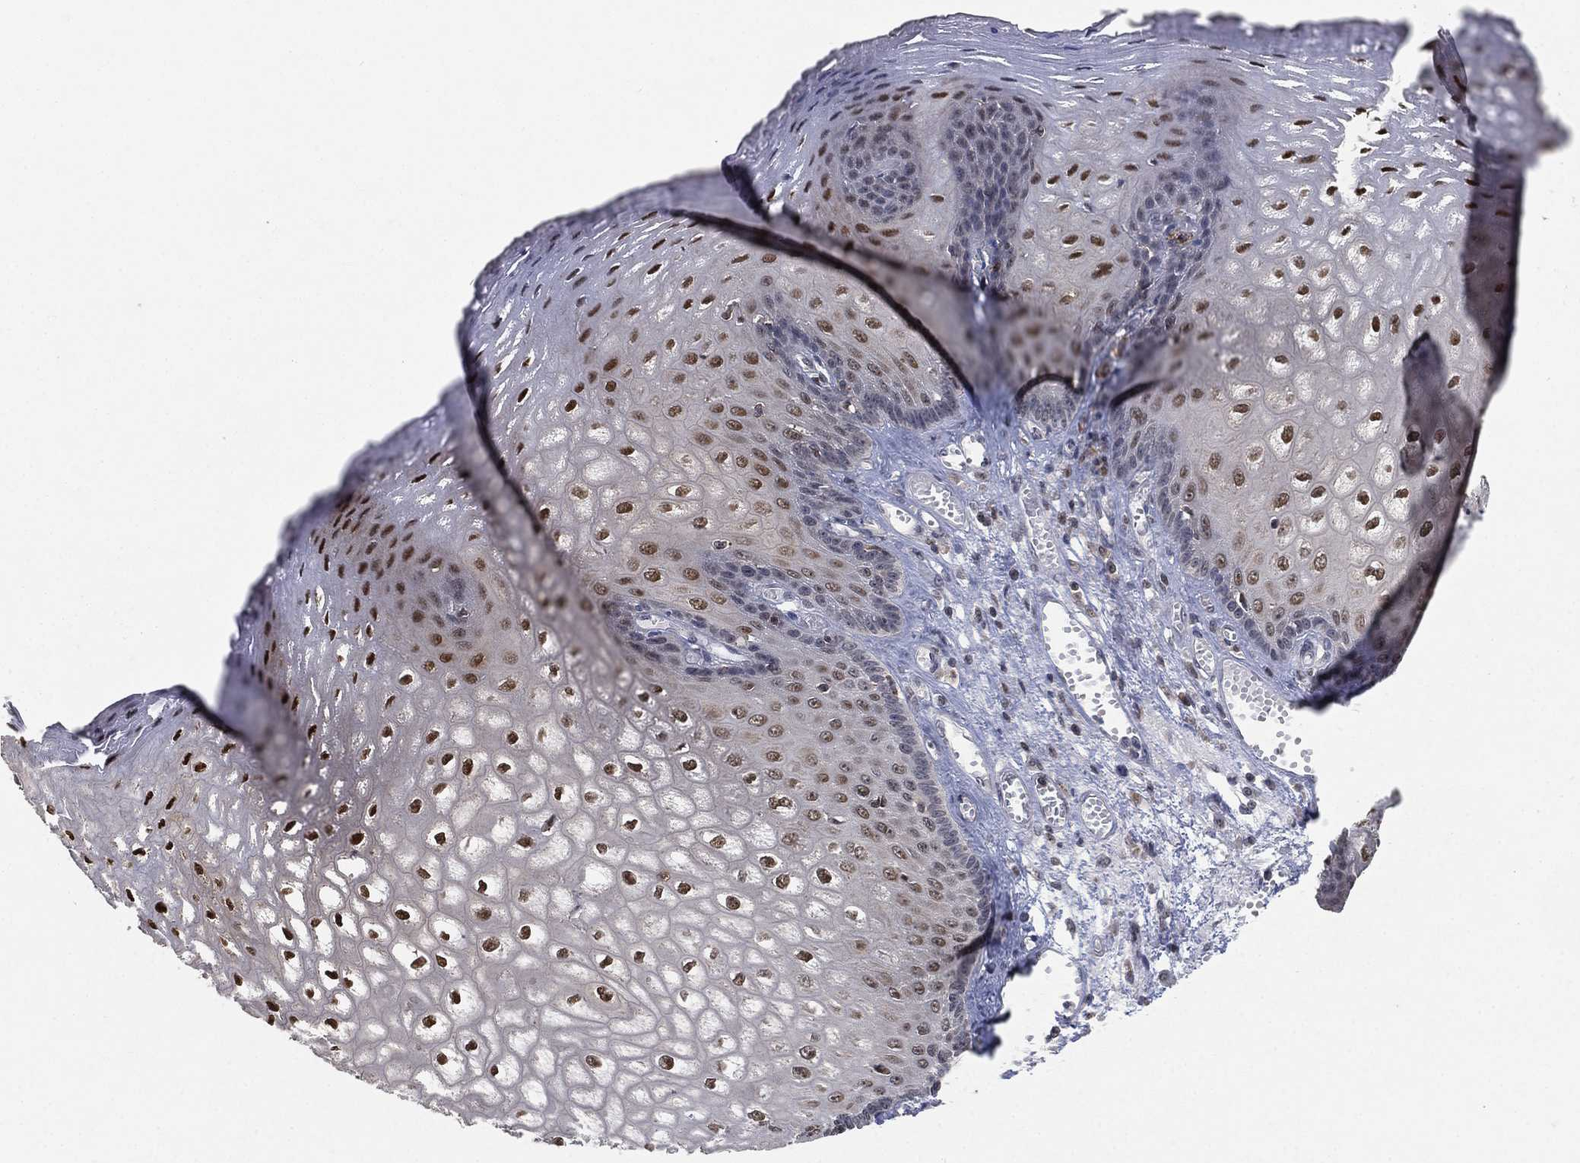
{"staining": {"intensity": "strong", "quantity": "25%-75%", "location": "nuclear"}, "tissue": "esophagus", "cell_type": "Squamous epithelial cells", "image_type": "normal", "snomed": [{"axis": "morphology", "description": "Normal tissue, NOS"}, {"axis": "topography", "description": "Esophagus"}], "caption": "Immunohistochemistry of benign human esophagus shows high levels of strong nuclear staining in about 25%-75% of squamous epithelial cells.", "gene": "WDR26", "patient": {"sex": "male", "age": 58}}